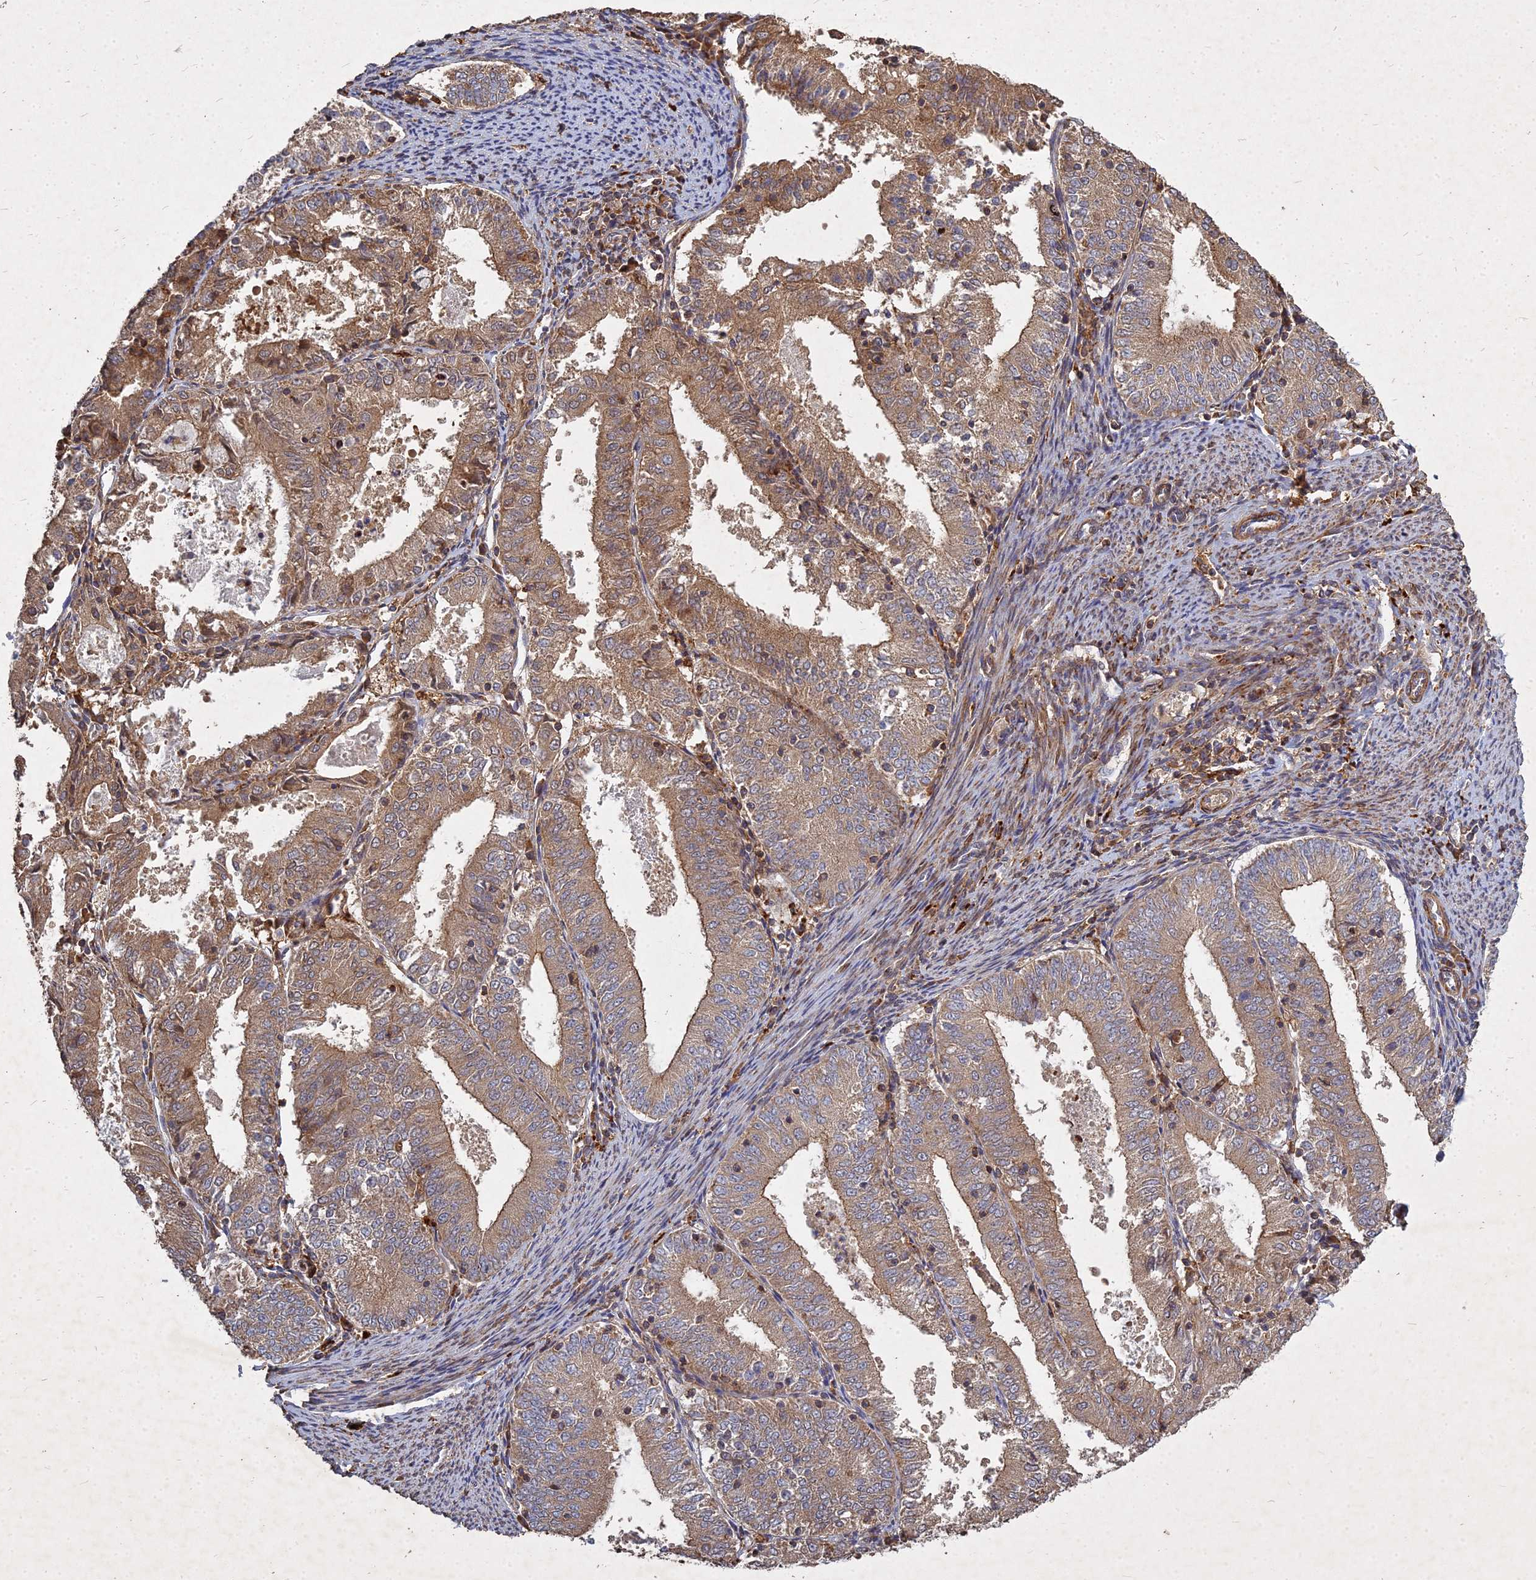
{"staining": {"intensity": "moderate", "quantity": ">75%", "location": "cytoplasmic/membranous"}, "tissue": "endometrial cancer", "cell_type": "Tumor cells", "image_type": "cancer", "snomed": [{"axis": "morphology", "description": "Adenocarcinoma, NOS"}, {"axis": "topography", "description": "Endometrium"}], "caption": "Immunohistochemical staining of endometrial cancer (adenocarcinoma) exhibits medium levels of moderate cytoplasmic/membranous staining in about >75% of tumor cells. The staining is performed using DAB brown chromogen to label protein expression. The nuclei are counter-stained blue using hematoxylin.", "gene": "UBE2W", "patient": {"sex": "female", "age": 57}}